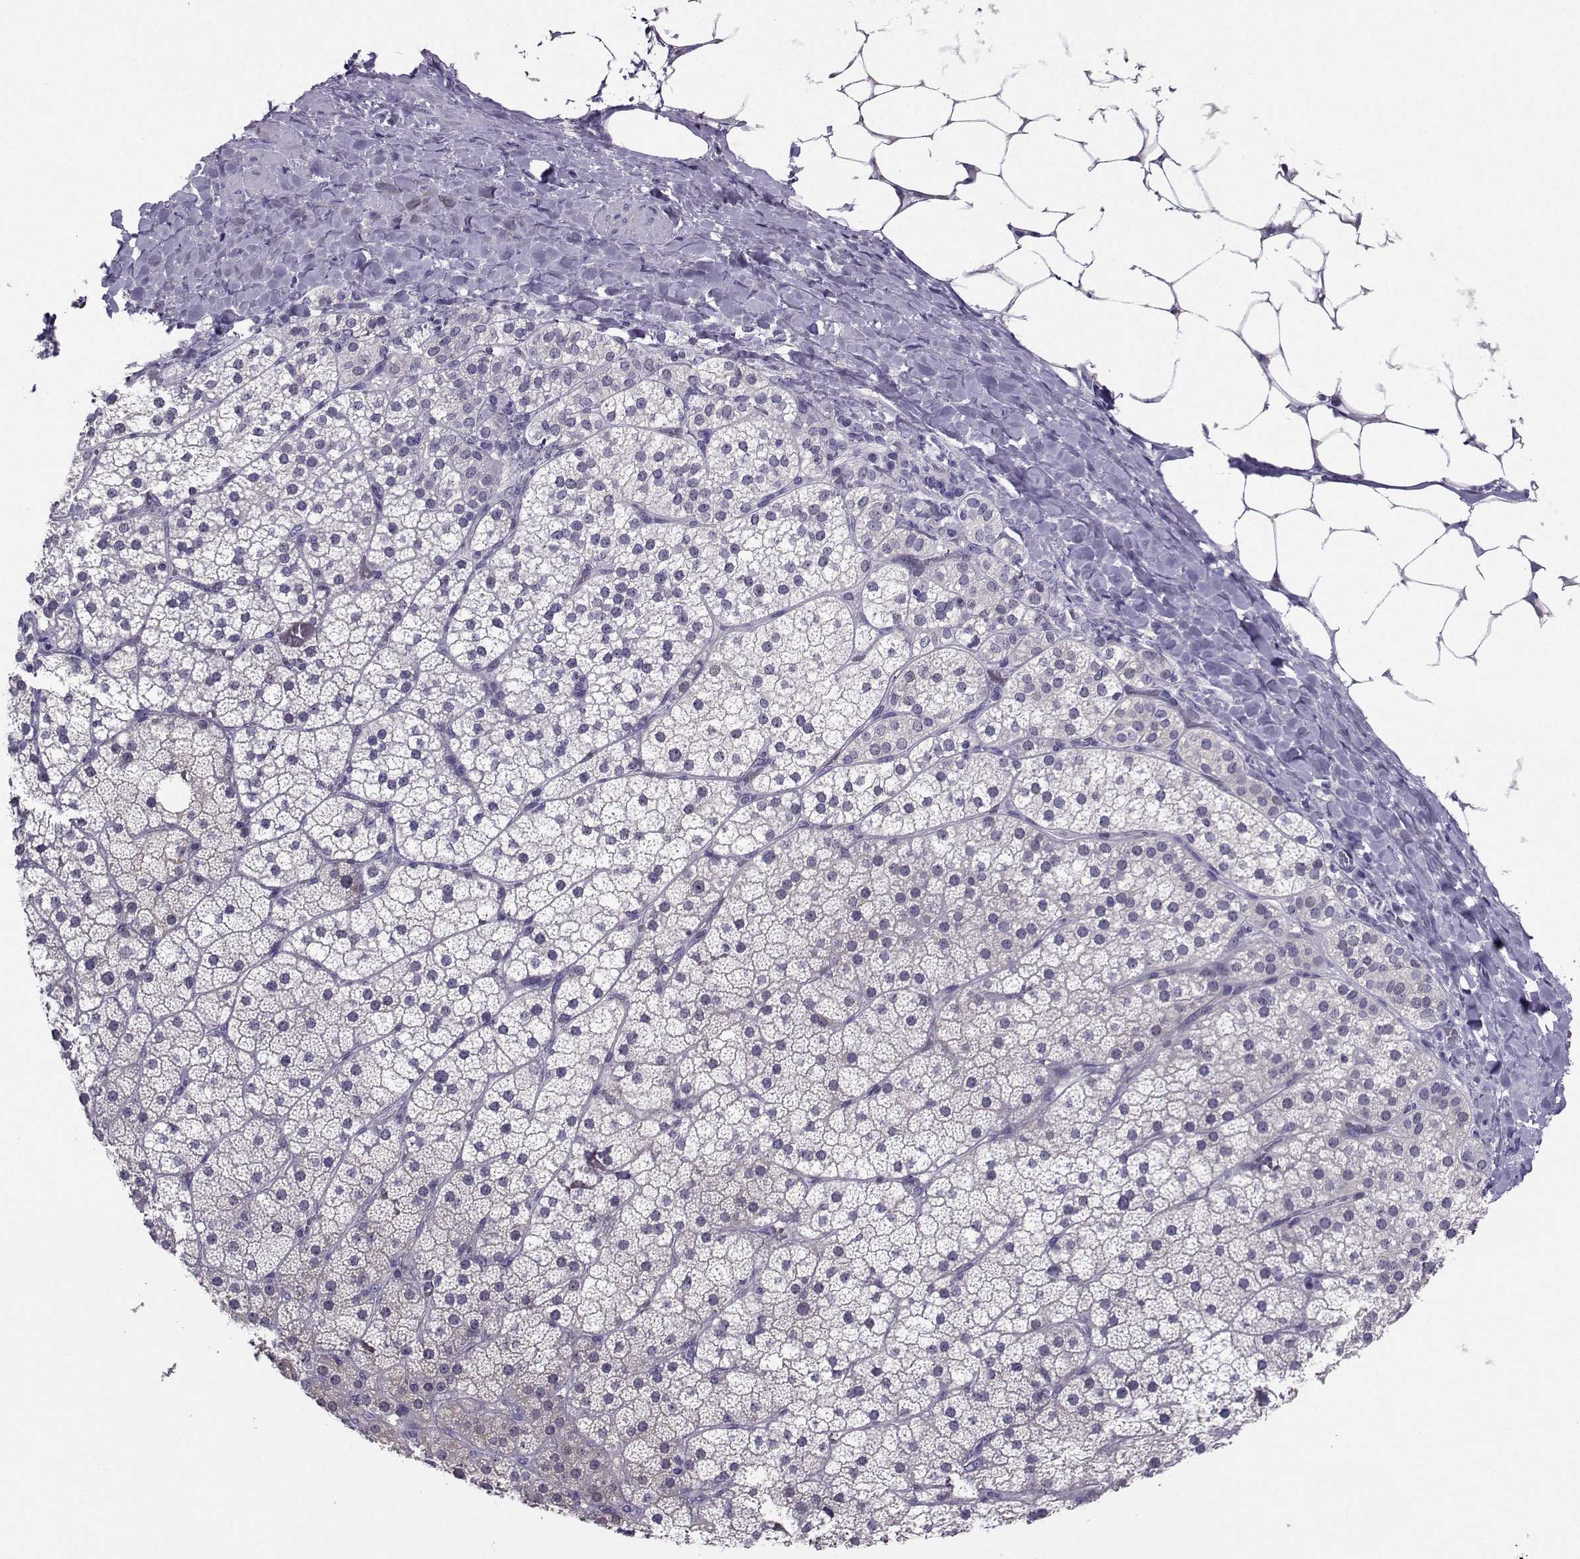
{"staining": {"intensity": "moderate", "quantity": "<25%", "location": "cytoplasmic/membranous"}, "tissue": "adrenal gland", "cell_type": "Glandular cells", "image_type": "normal", "snomed": [{"axis": "morphology", "description": "Normal tissue, NOS"}, {"axis": "topography", "description": "Adrenal gland"}], "caption": "A brown stain shows moderate cytoplasmic/membranous staining of a protein in glandular cells of normal adrenal gland. (IHC, brightfield microscopy, high magnification).", "gene": "PGK1", "patient": {"sex": "male", "age": 53}}